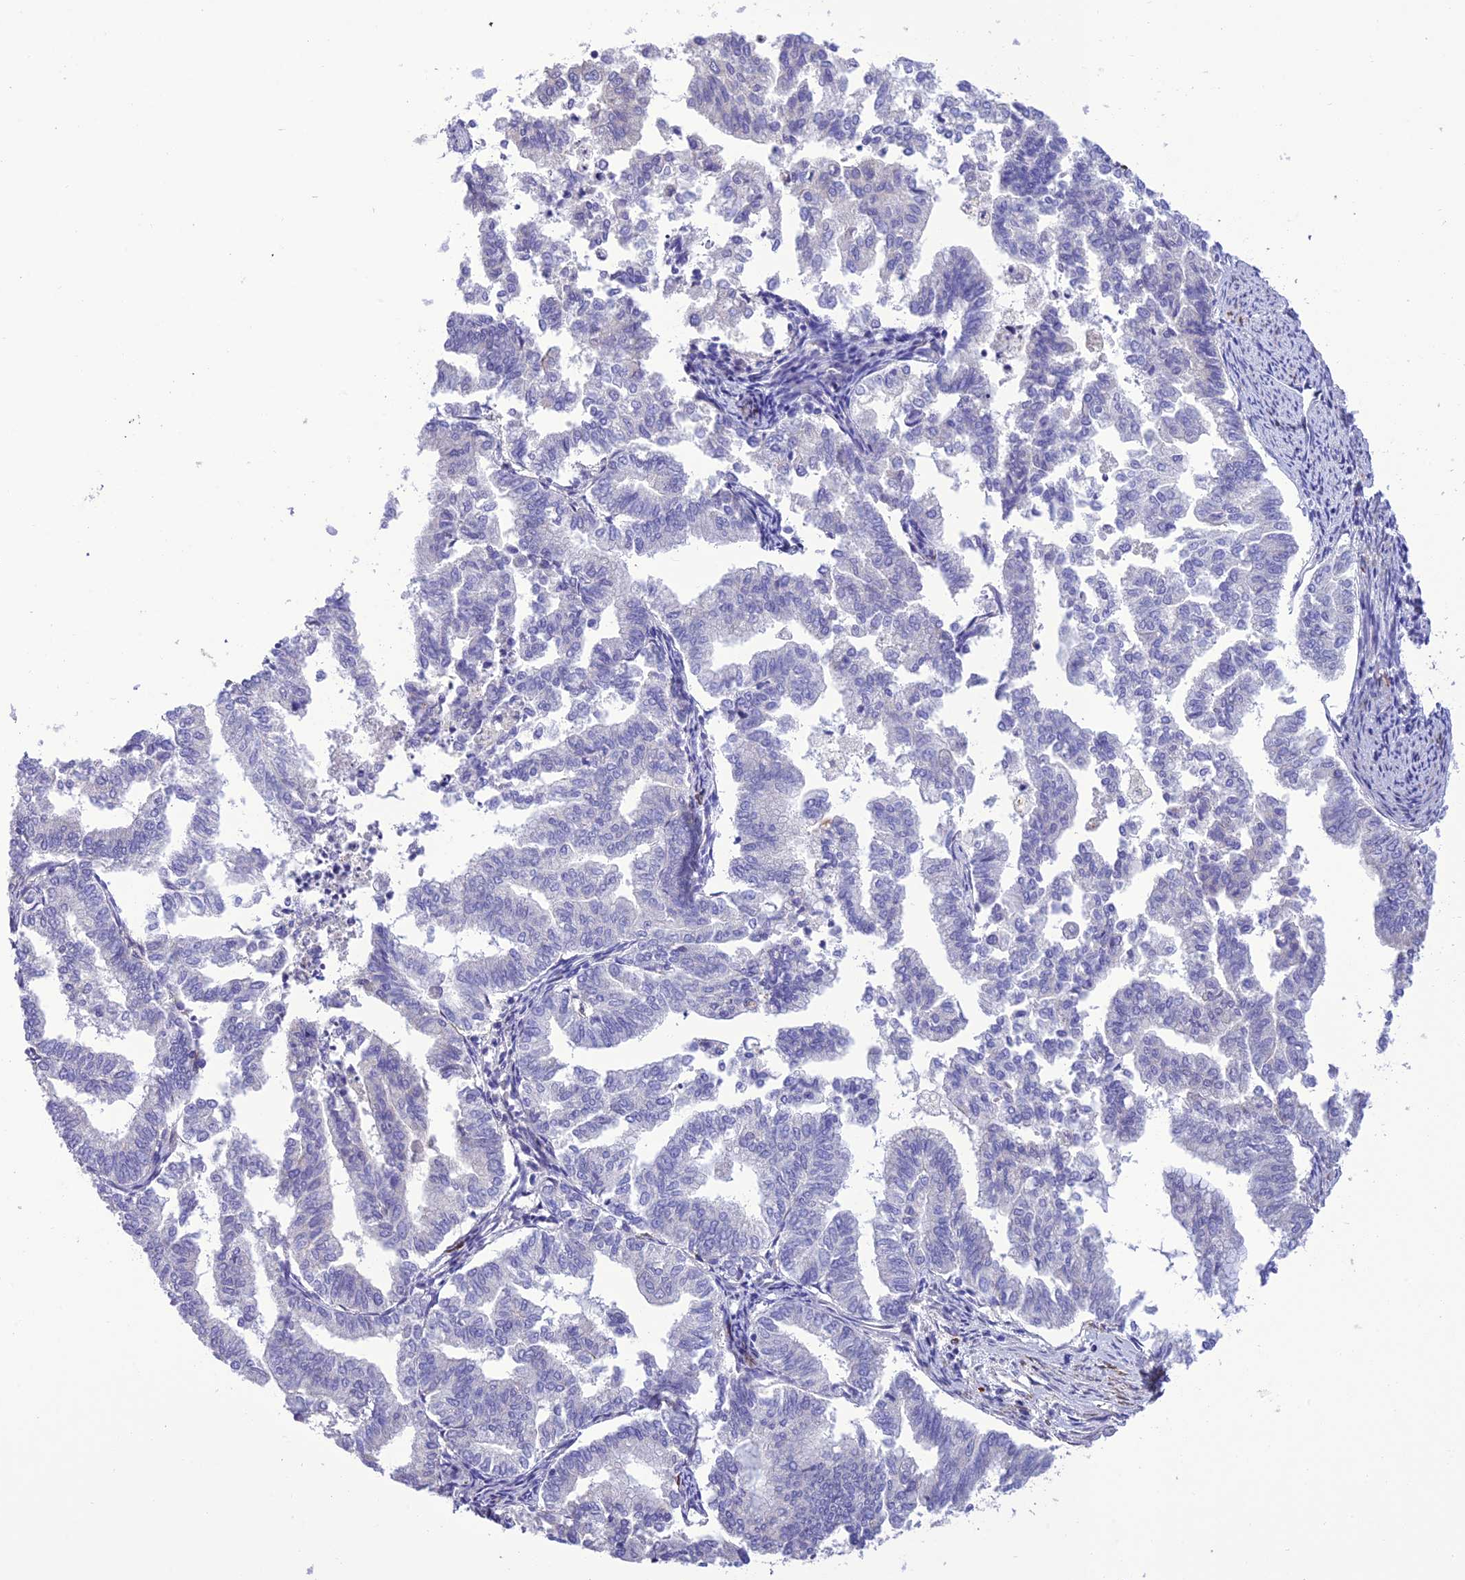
{"staining": {"intensity": "negative", "quantity": "none", "location": "none"}, "tissue": "endometrial cancer", "cell_type": "Tumor cells", "image_type": "cancer", "snomed": [{"axis": "morphology", "description": "Adenocarcinoma, NOS"}, {"axis": "topography", "description": "Endometrium"}], "caption": "Human endometrial adenocarcinoma stained for a protein using immunohistochemistry displays no expression in tumor cells.", "gene": "FRA10AC1", "patient": {"sex": "female", "age": 79}}